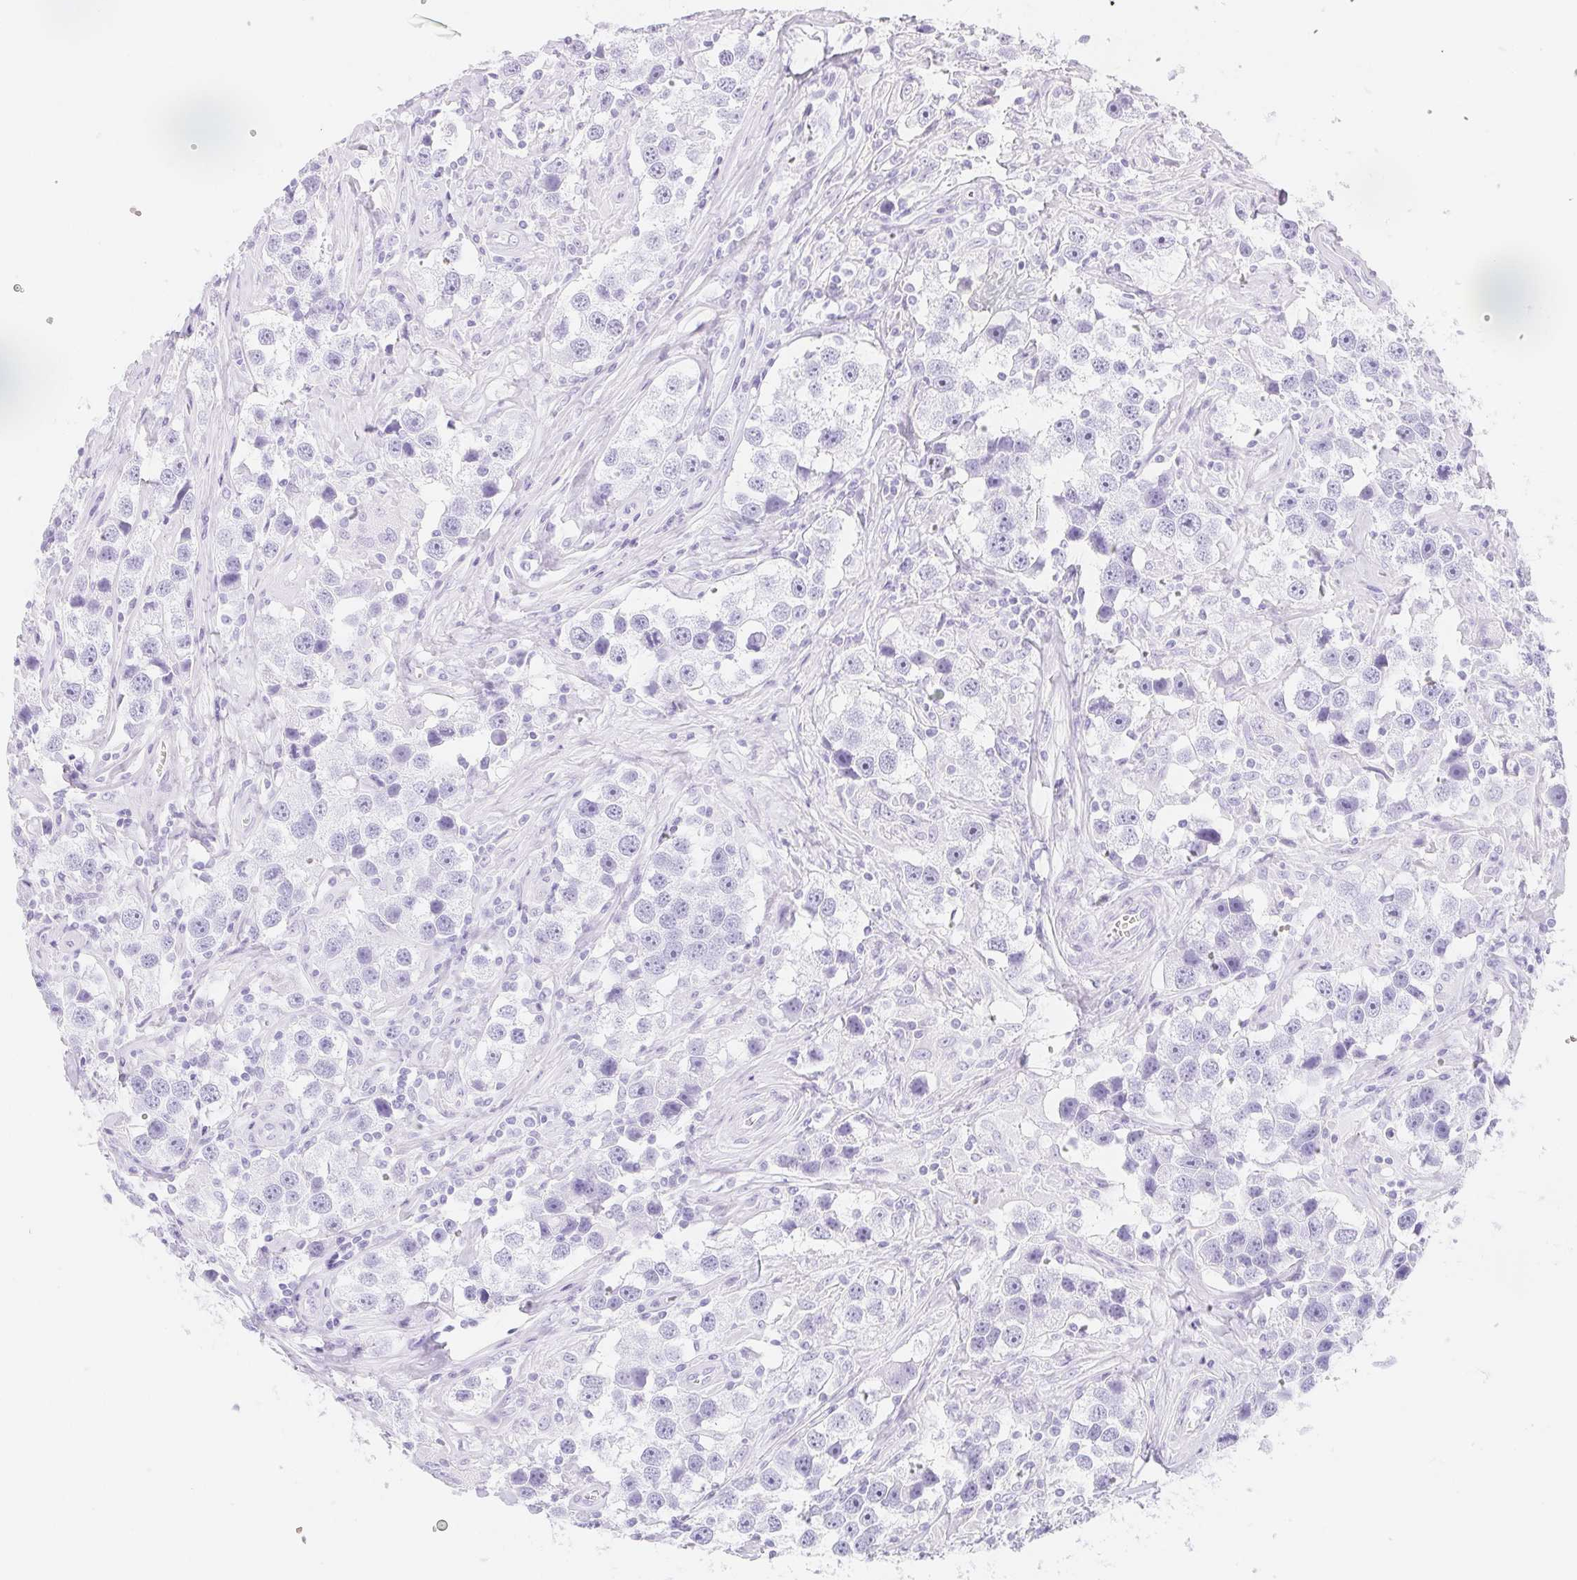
{"staining": {"intensity": "negative", "quantity": "none", "location": "none"}, "tissue": "testis cancer", "cell_type": "Tumor cells", "image_type": "cancer", "snomed": [{"axis": "morphology", "description": "Seminoma, NOS"}, {"axis": "topography", "description": "Testis"}], "caption": "A photomicrograph of testis seminoma stained for a protein exhibits no brown staining in tumor cells.", "gene": "ITIH2", "patient": {"sex": "male", "age": 49}}